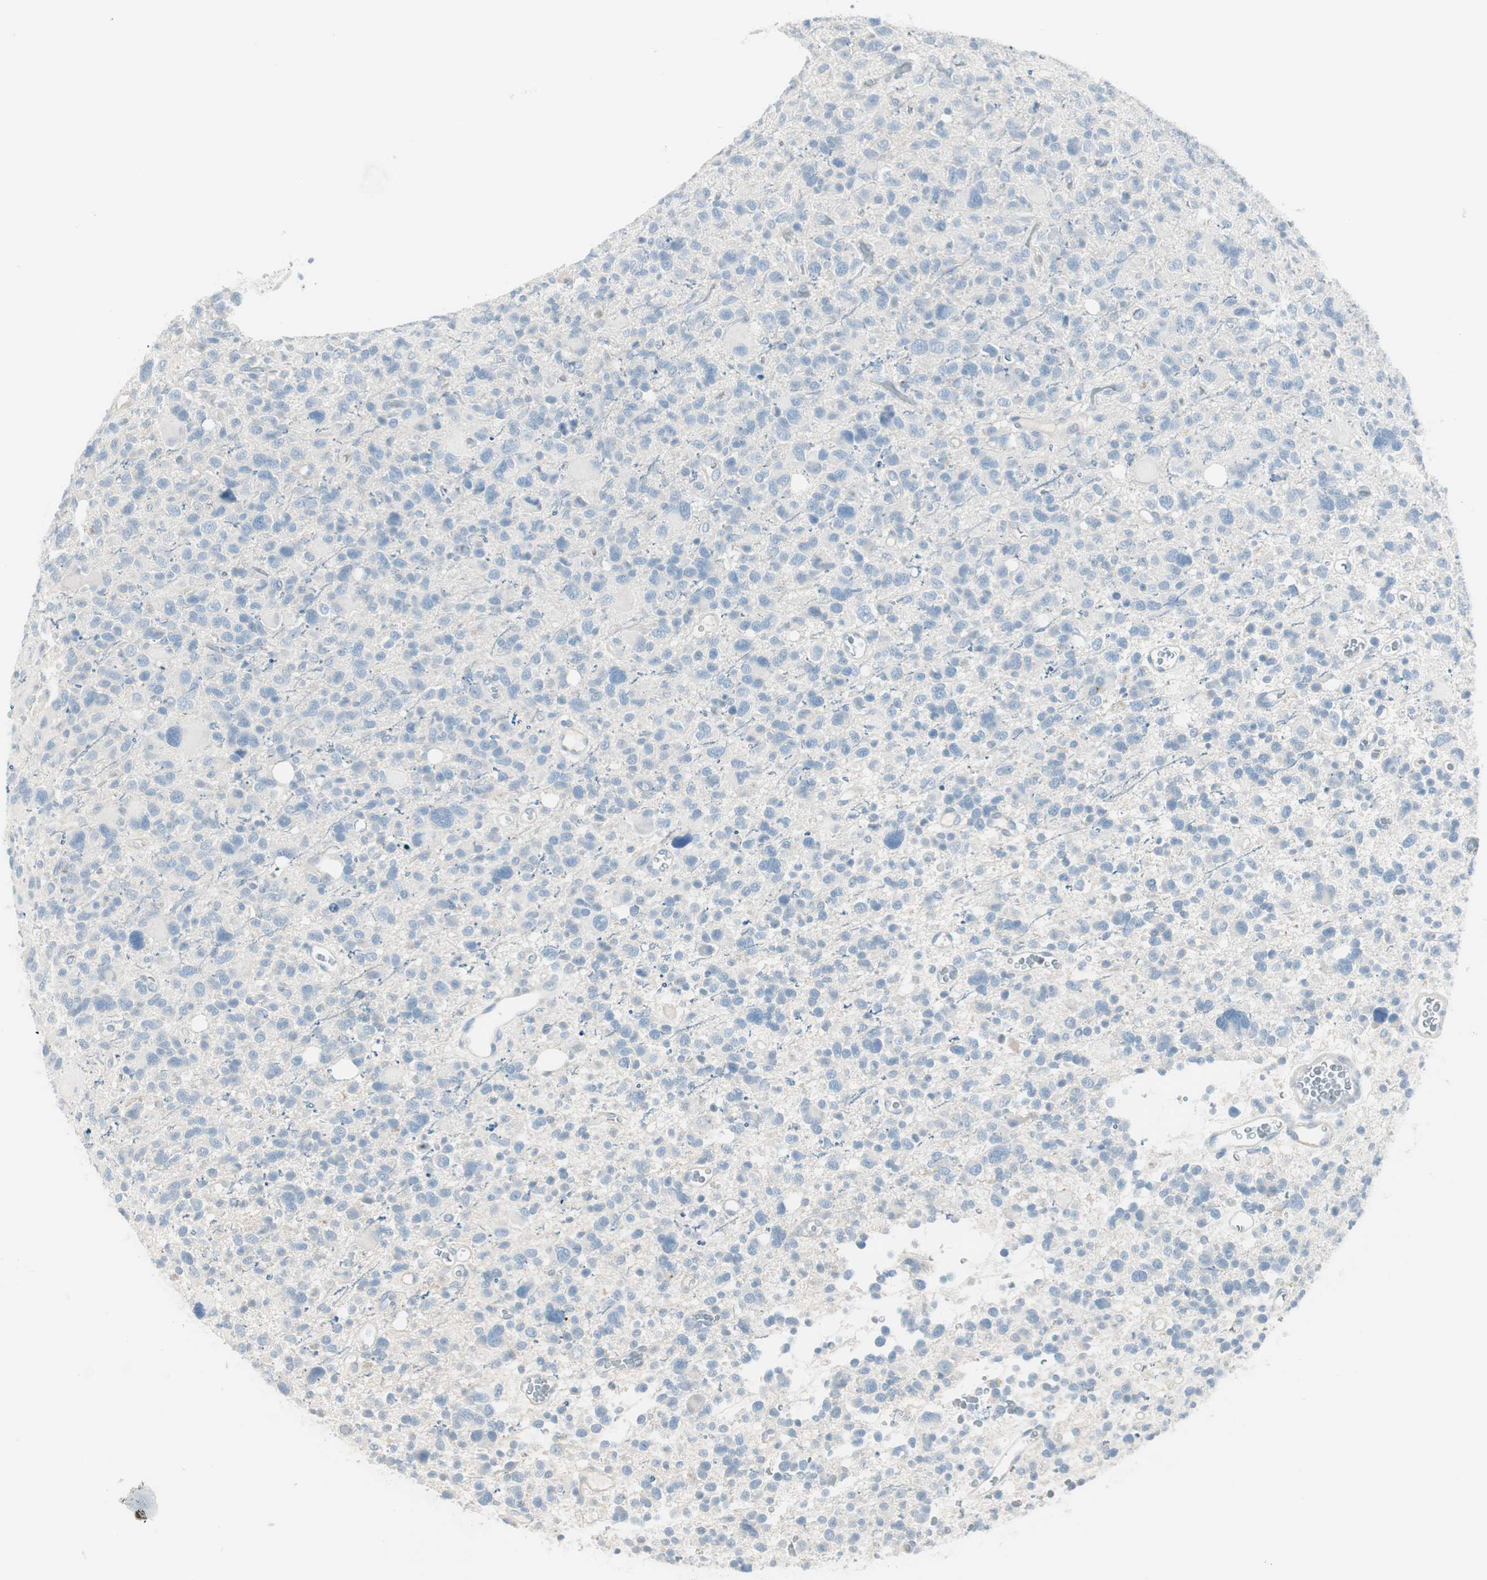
{"staining": {"intensity": "negative", "quantity": "none", "location": "none"}, "tissue": "glioma", "cell_type": "Tumor cells", "image_type": "cancer", "snomed": [{"axis": "morphology", "description": "Glioma, malignant, High grade"}, {"axis": "topography", "description": "Brain"}], "caption": "Tumor cells are negative for brown protein staining in high-grade glioma (malignant).", "gene": "ITLN2", "patient": {"sex": "male", "age": 48}}